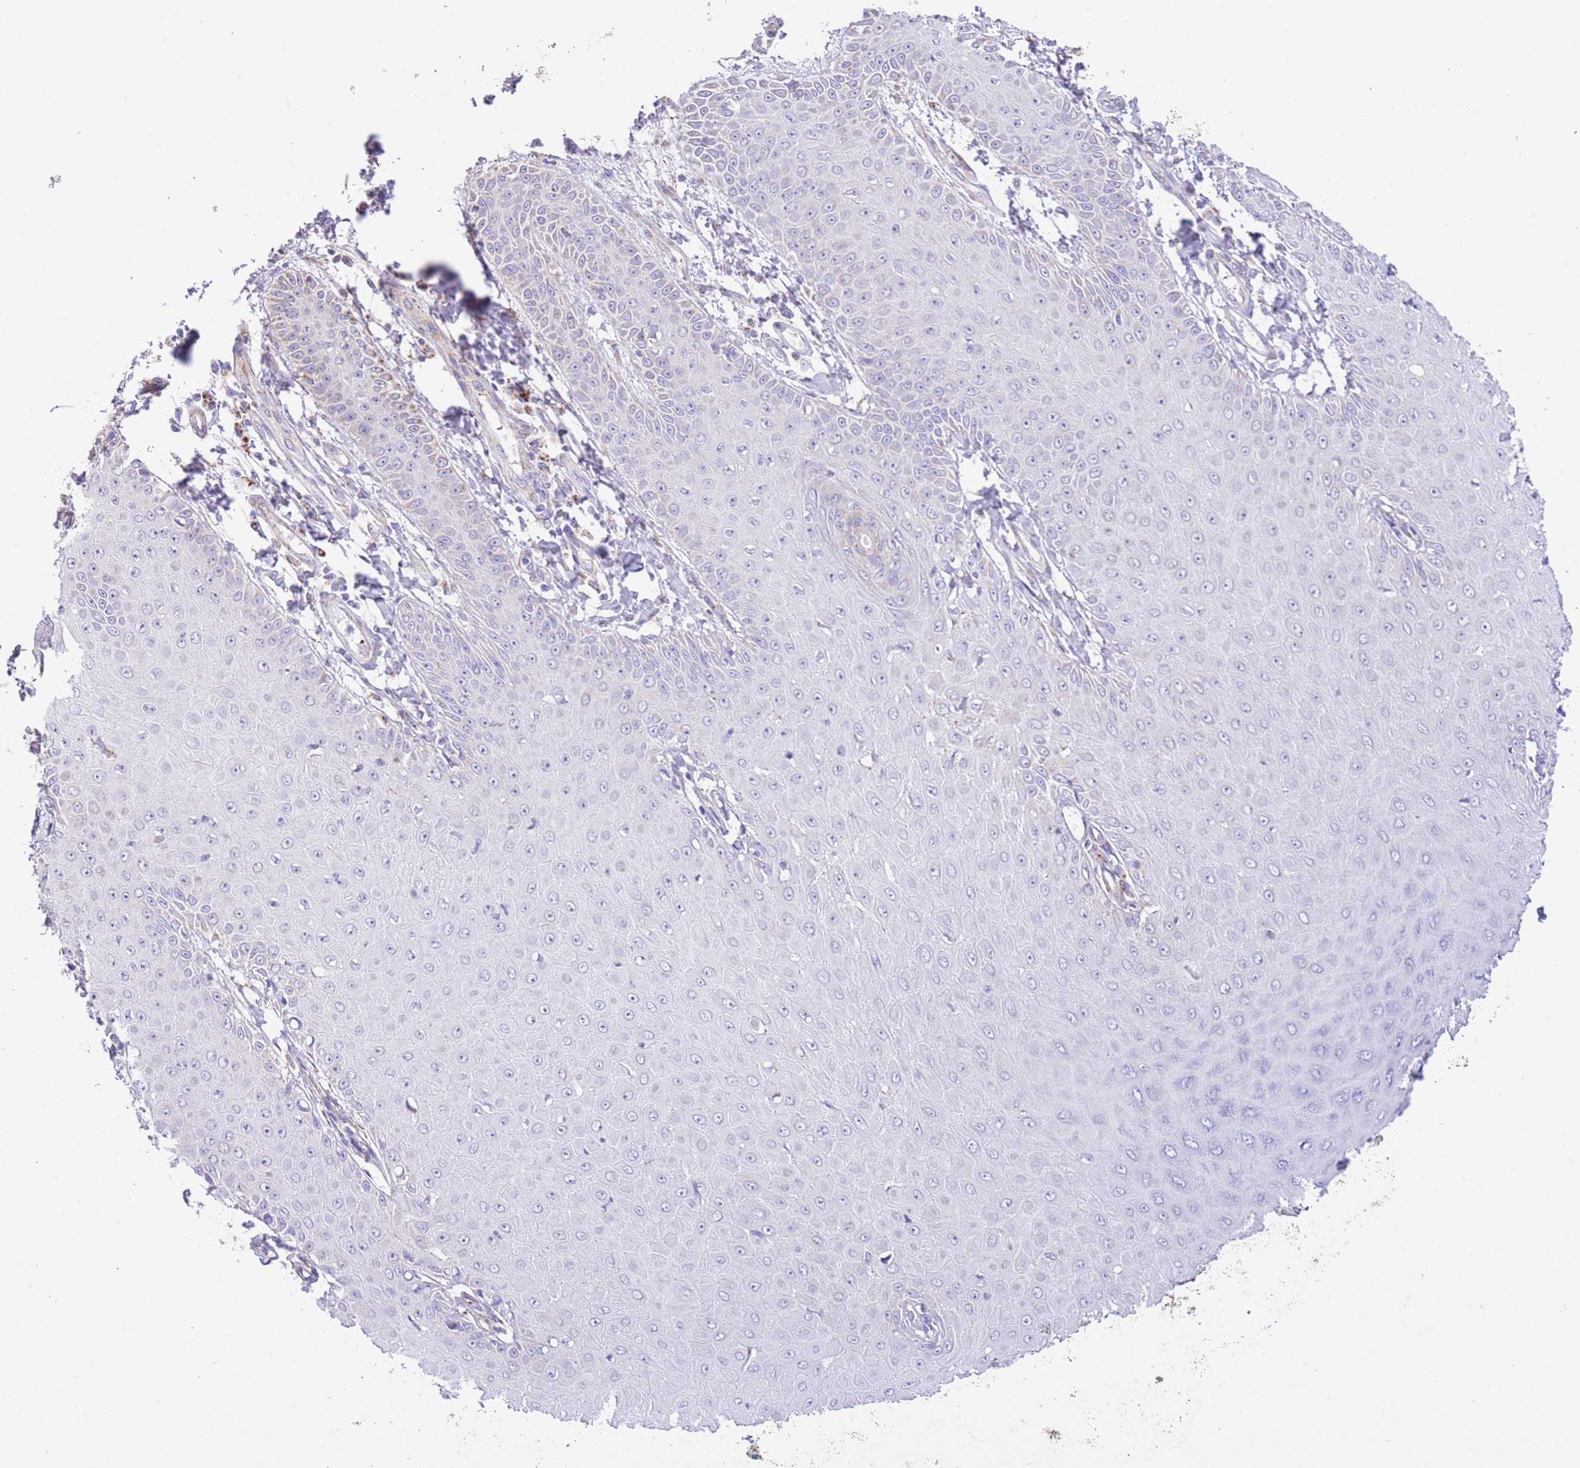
{"staining": {"intensity": "negative", "quantity": "none", "location": "none"}, "tissue": "skin cancer", "cell_type": "Tumor cells", "image_type": "cancer", "snomed": [{"axis": "morphology", "description": "Squamous cell carcinoma, NOS"}, {"axis": "topography", "description": "Skin"}], "caption": "IHC micrograph of skin cancer stained for a protein (brown), which displays no staining in tumor cells. (Stains: DAB (3,3'-diaminobenzidine) immunohistochemistry with hematoxylin counter stain, Microscopy: brightfield microscopy at high magnification).", "gene": "SS18L2", "patient": {"sex": "male", "age": 70}}